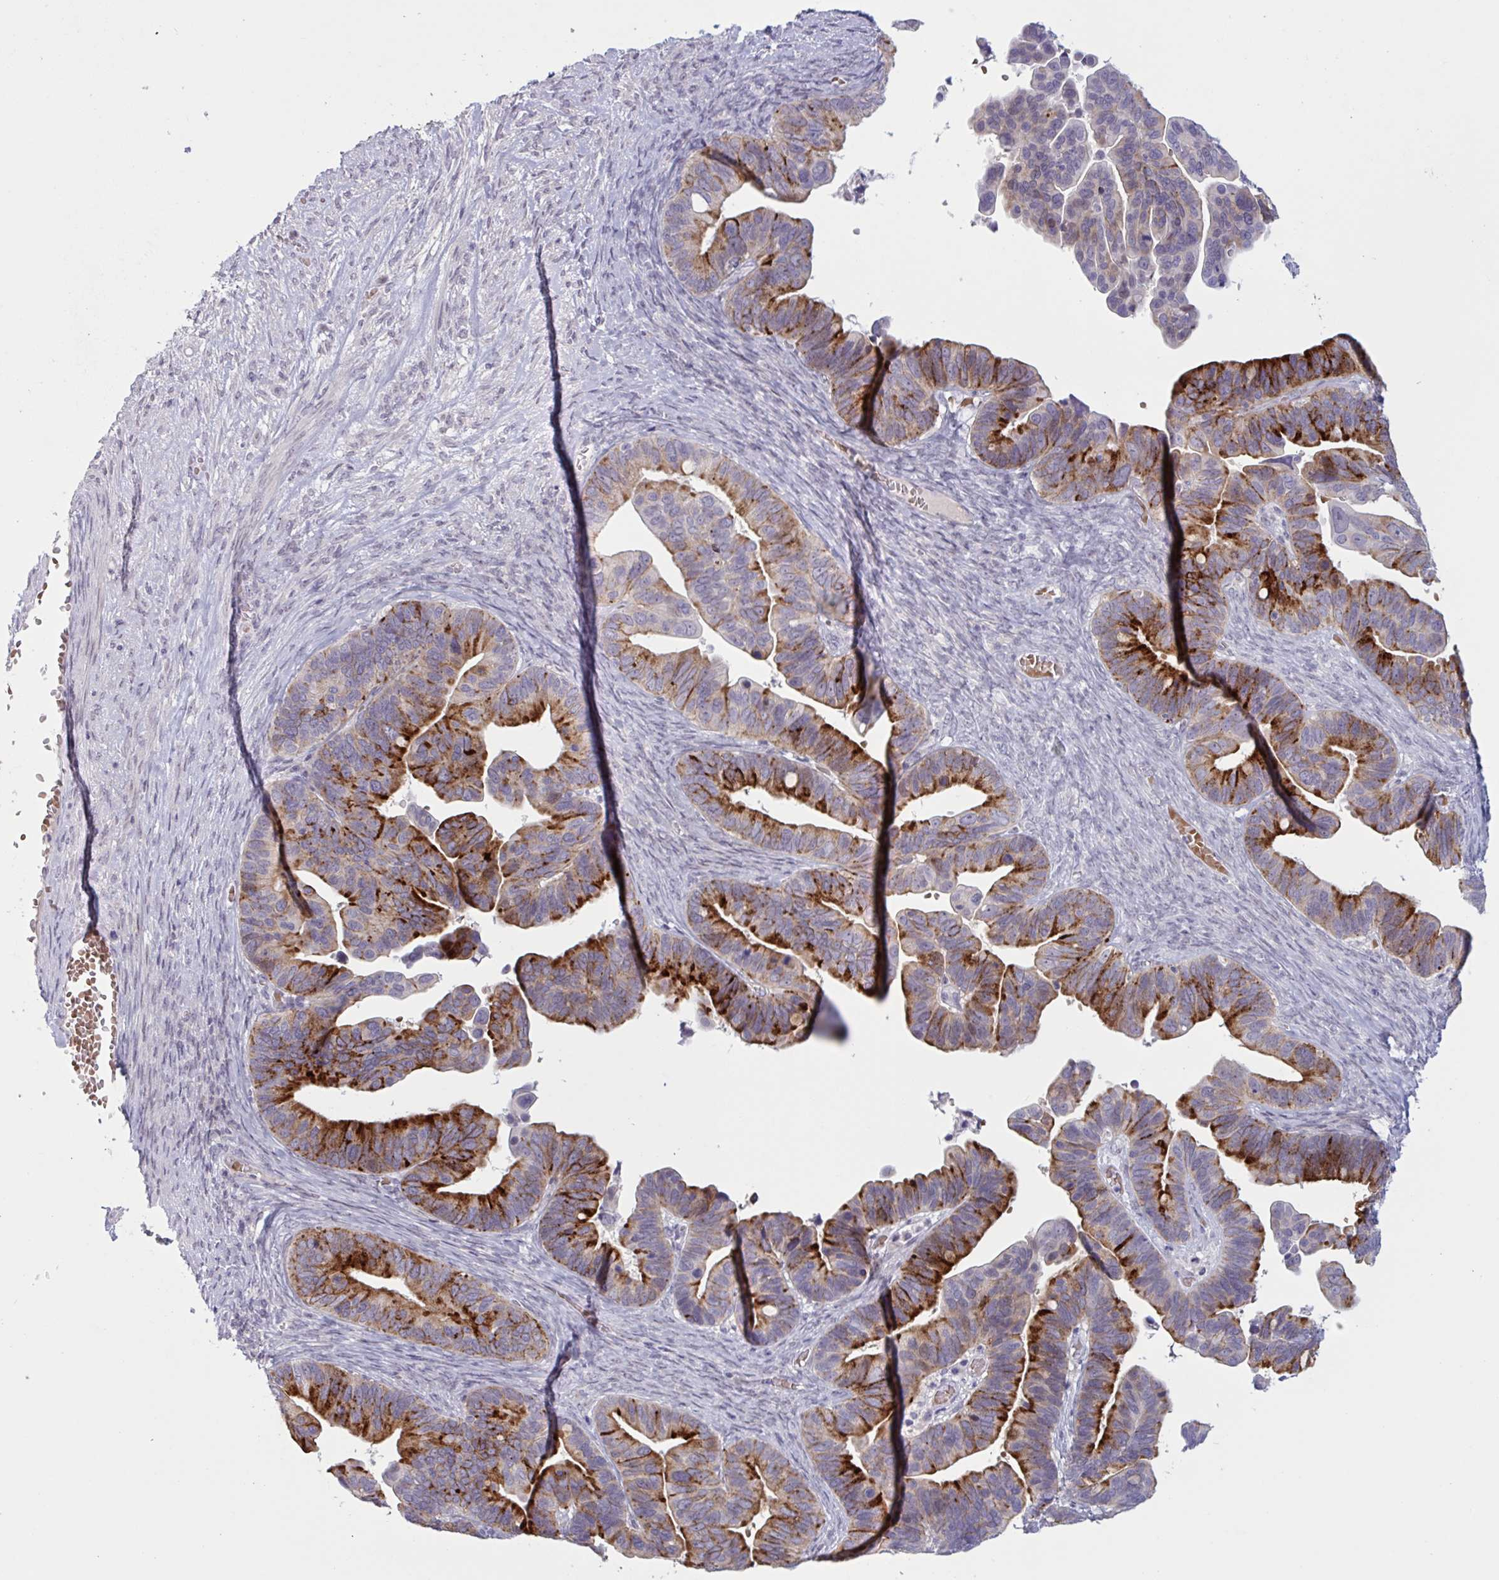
{"staining": {"intensity": "strong", "quantity": "25%-75%", "location": "cytoplasmic/membranous"}, "tissue": "ovarian cancer", "cell_type": "Tumor cells", "image_type": "cancer", "snomed": [{"axis": "morphology", "description": "Cystadenocarcinoma, serous, NOS"}, {"axis": "topography", "description": "Ovary"}], "caption": "Approximately 25%-75% of tumor cells in serous cystadenocarcinoma (ovarian) display strong cytoplasmic/membranous protein staining as visualized by brown immunohistochemical staining.", "gene": "RFPL4B", "patient": {"sex": "female", "age": 56}}